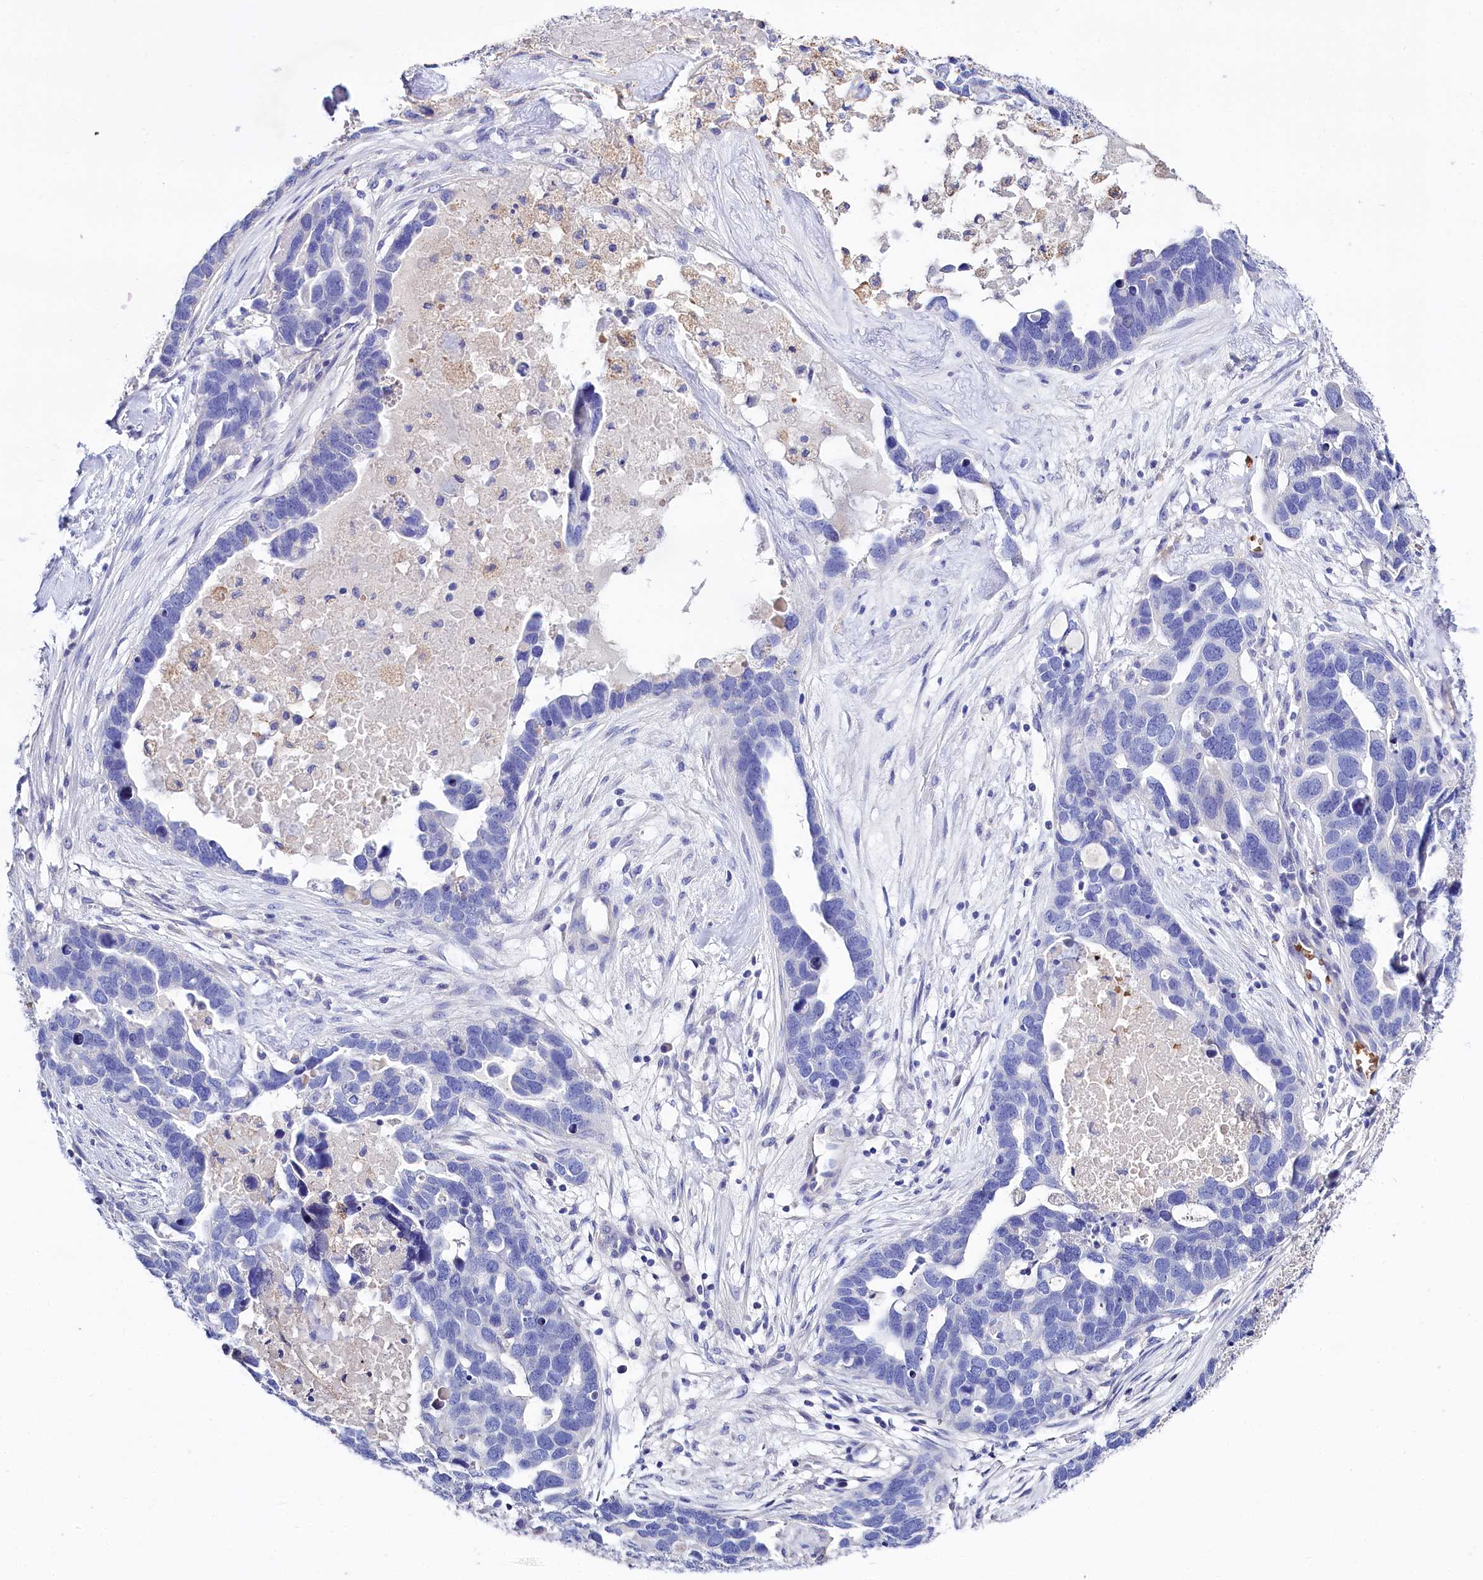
{"staining": {"intensity": "negative", "quantity": "none", "location": "none"}, "tissue": "ovarian cancer", "cell_type": "Tumor cells", "image_type": "cancer", "snomed": [{"axis": "morphology", "description": "Cystadenocarcinoma, serous, NOS"}, {"axis": "topography", "description": "Ovary"}], "caption": "Ovarian serous cystadenocarcinoma stained for a protein using immunohistochemistry (IHC) reveals no staining tumor cells.", "gene": "RPUSD3", "patient": {"sex": "female", "age": 54}}